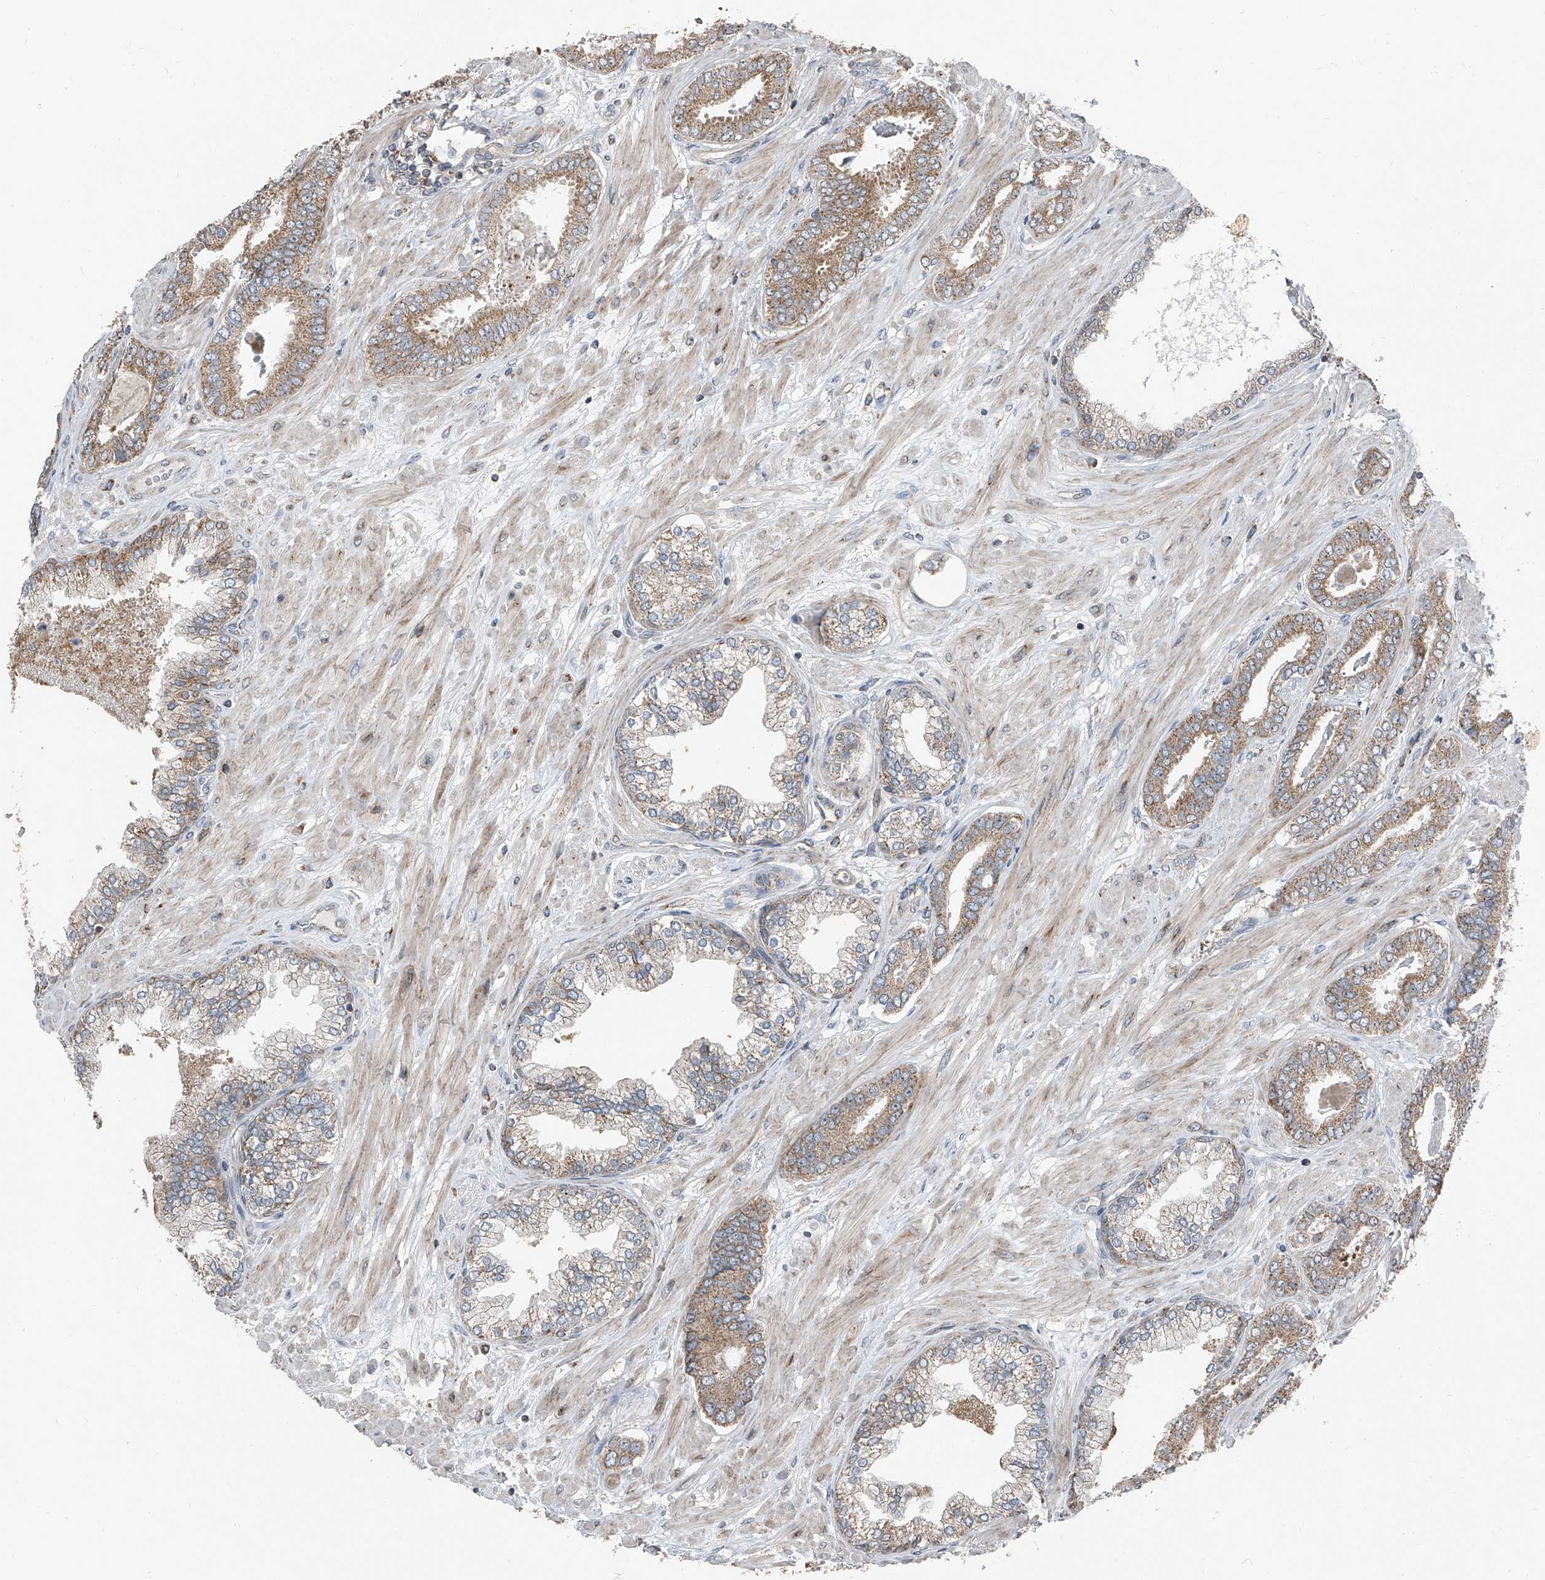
{"staining": {"intensity": "moderate", "quantity": ">75%", "location": "cytoplasmic/membranous"}, "tissue": "prostate cancer", "cell_type": "Tumor cells", "image_type": "cancer", "snomed": [{"axis": "morphology", "description": "Adenocarcinoma, Low grade"}, {"axis": "topography", "description": "Prostate"}], "caption": "Immunohistochemistry (DAB) staining of prostate adenocarcinoma (low-grade) demonstrates moderate cytoplasmic/membranous protein staining in approximately >75% of tumor cells.", "gene": "CHRNA7", "patient": {"sex": "male", "age": 71}}